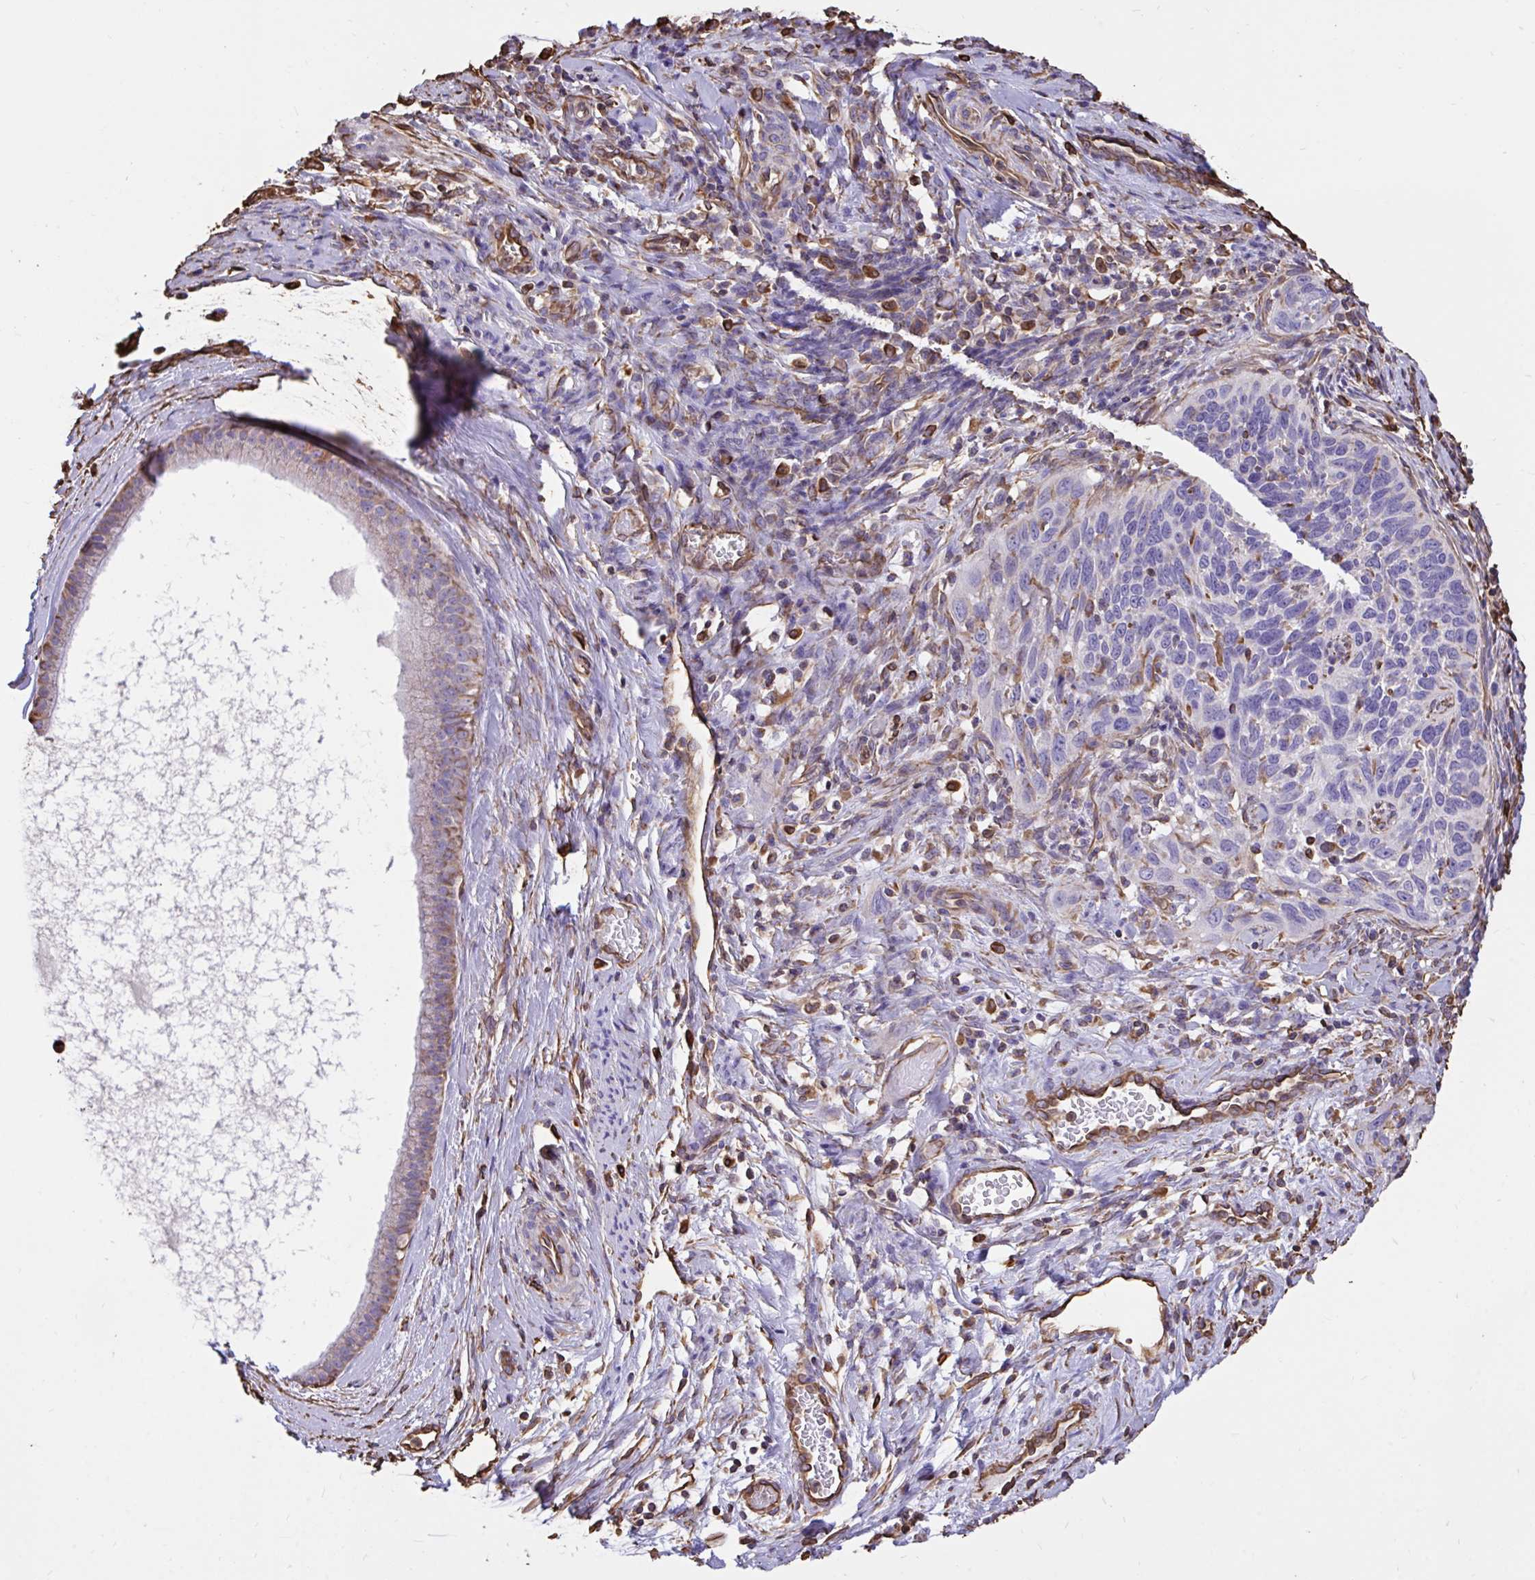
{"staining": {"intensity": "negative", "quantity": "none", "location": "none"}, "tissue": "cervical cancer", "cell_type": "Tumor cells", "image_type": "cancer", "snomed": [{"axis": "morphology", "description": "Squamous cell carcinoma, NOS"}, {"axis": "topography", "description": "Cervix"}], "caption": "DAB (3,3'-diaminobenzidine) immunohistochemical staining of human cervical cancer reveals no significant staining in tumor cells.", "gene": "RNF103", "patient": {"sex": "female", "age": 51}}